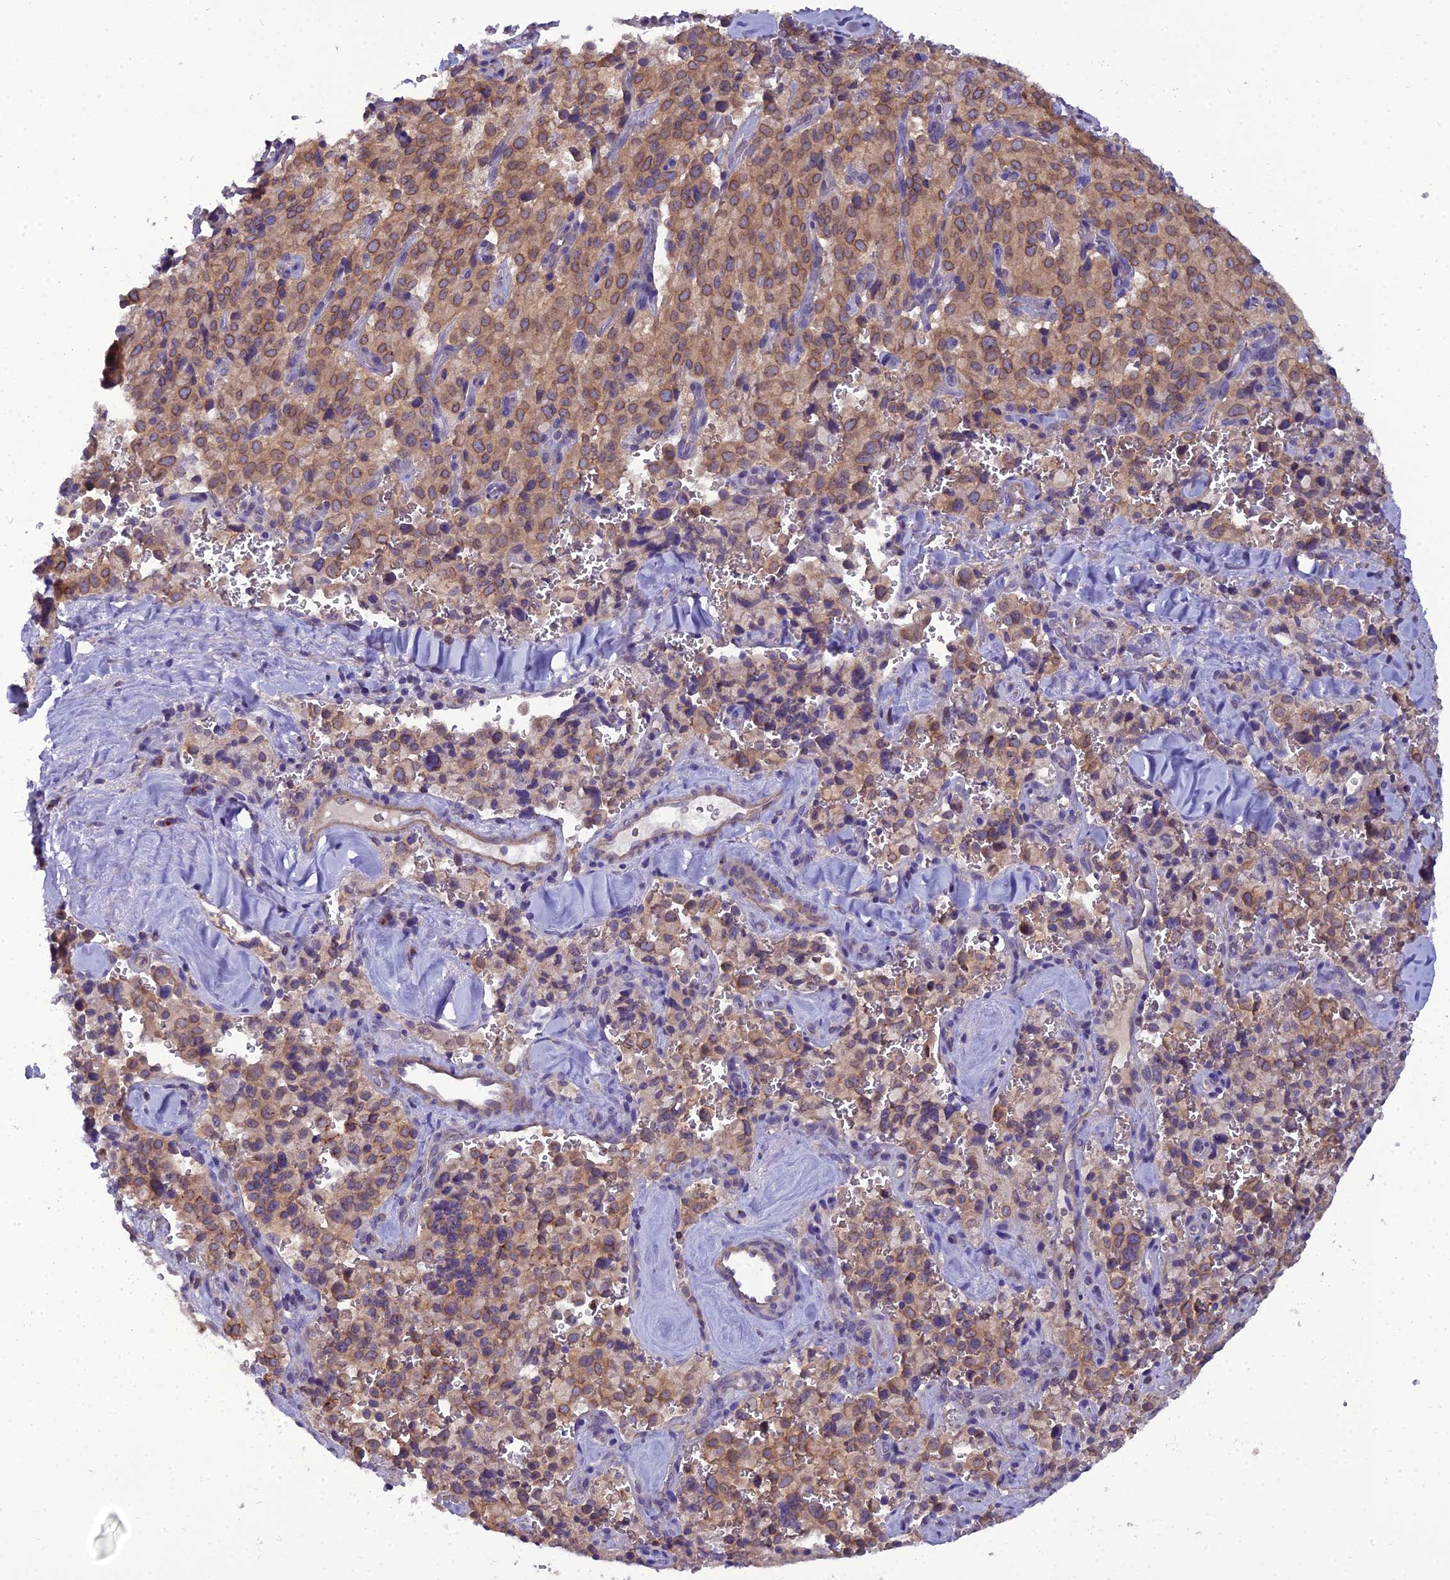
{"staining": {"intensity": "moderate", "quantity": ">75%", "location": "cytoplasmic/membranous,nuclear"}, "tissue": "pancreatic cancer", "cell_type": "Tumor cells", "image_type": "cancer", "snomed": [{"axis": "morphology", "description": "Adenocarcinoma, NOS"}, {"axis": "topography", "description": "Pancreas"}], "caption": "Moderate cytoplasmic/membranous and nuclear expression for a protein is seen in about >75% of tumor cells of adenocarcinoma (pancreatic) using immunohistochemistry.", "gene": "GOLPH3", "patient": {"sex": "male", "age": 65}}